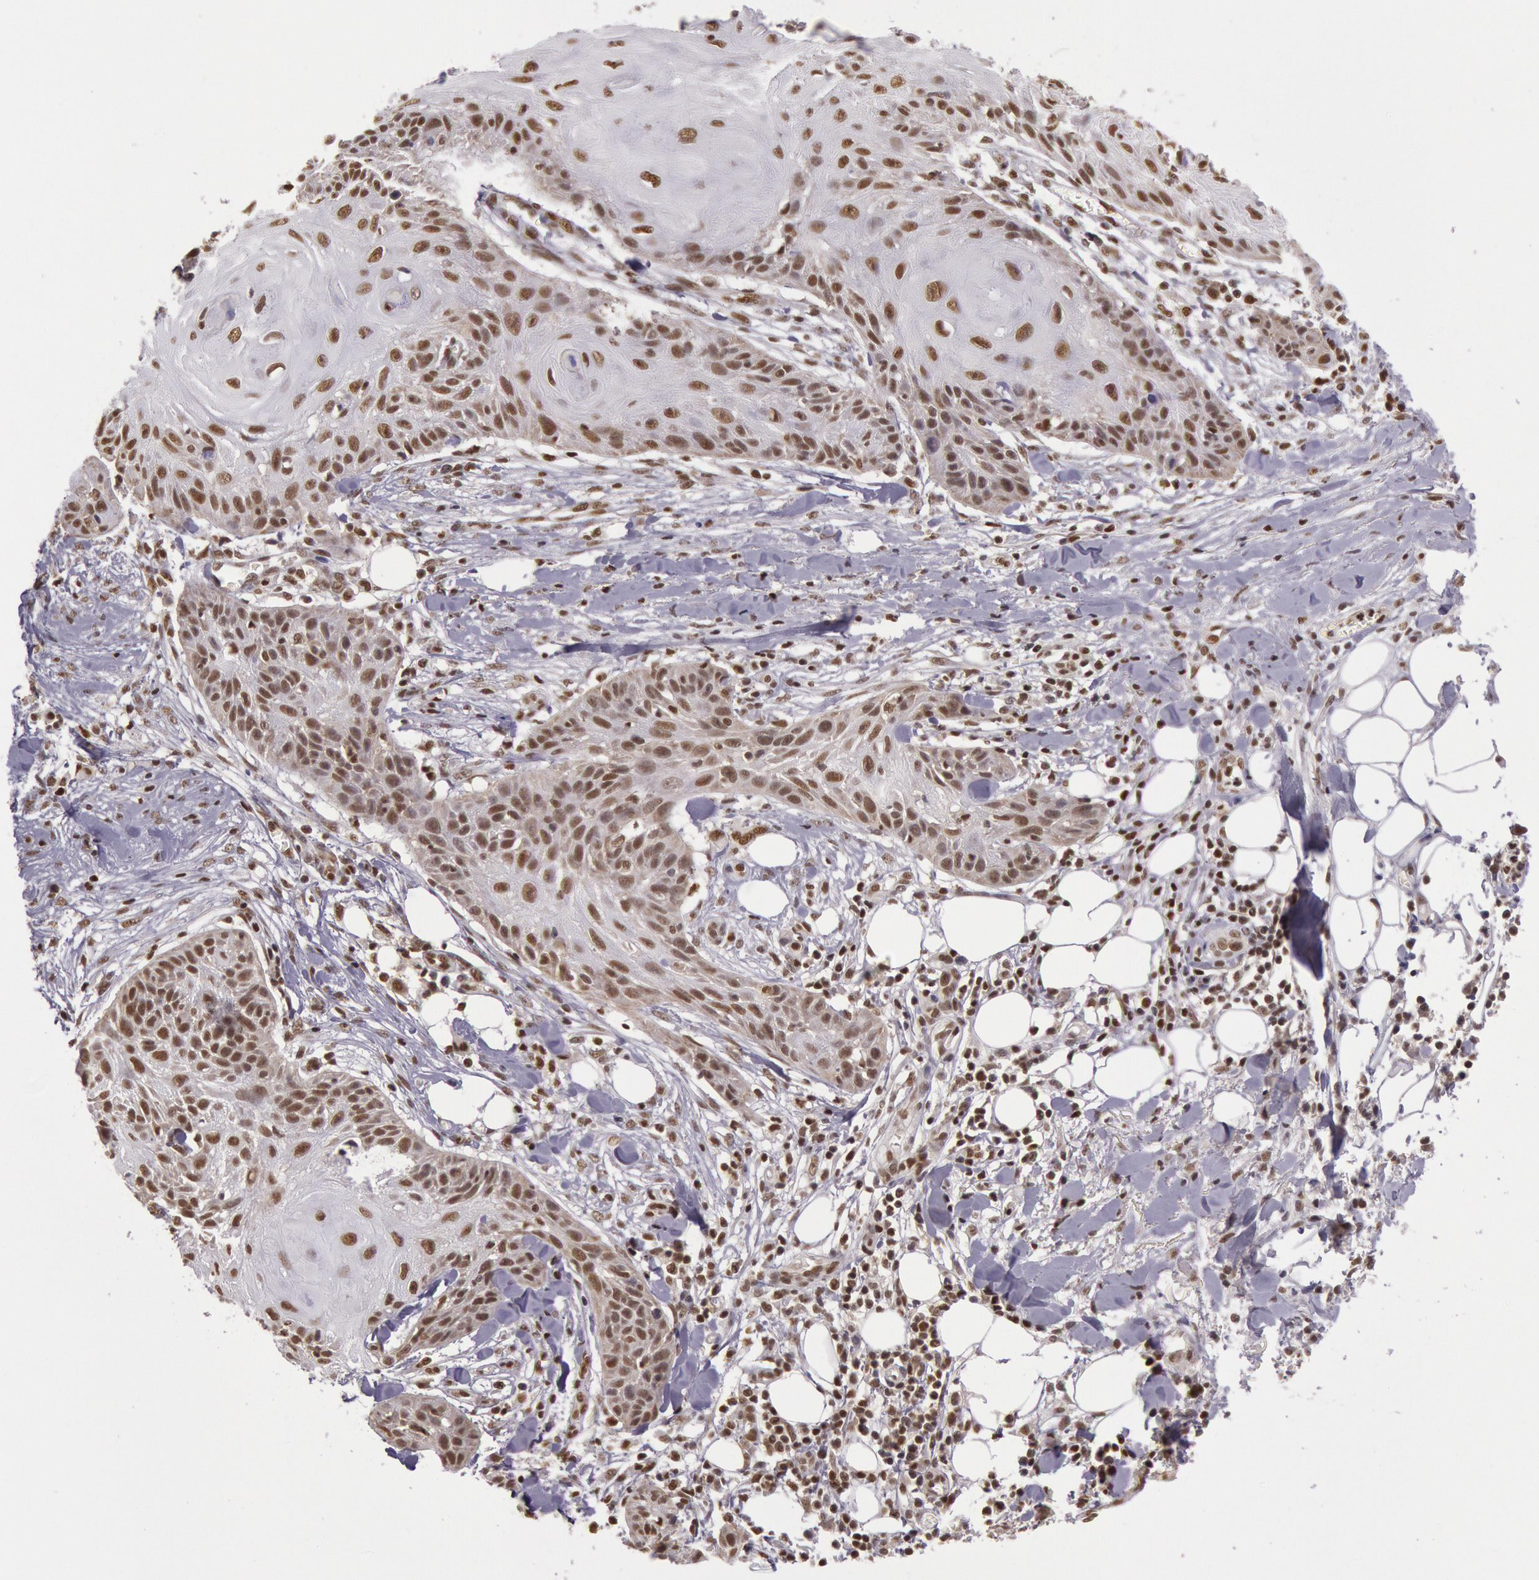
{"staining": {"intensity": "moderate", "quantity": ">75%", "location": "nuclear"}, "tissue": "skin cancer", "cell_type": "Tumor cells", "image_type": "cancer", "snomed": [{"axis": "morphology", "description": "Squamous cell carcinoma, NOS"}, {"axis": "topography", "description": "Skin"}], "caption": "Moderate nuclear expression for a protein is seen in approximately >75% of tumor cells of squamous cell carcinoma (skin) using IHC.", "gene": "ESS2", "patient": {"sex": "female", "age": 88}}